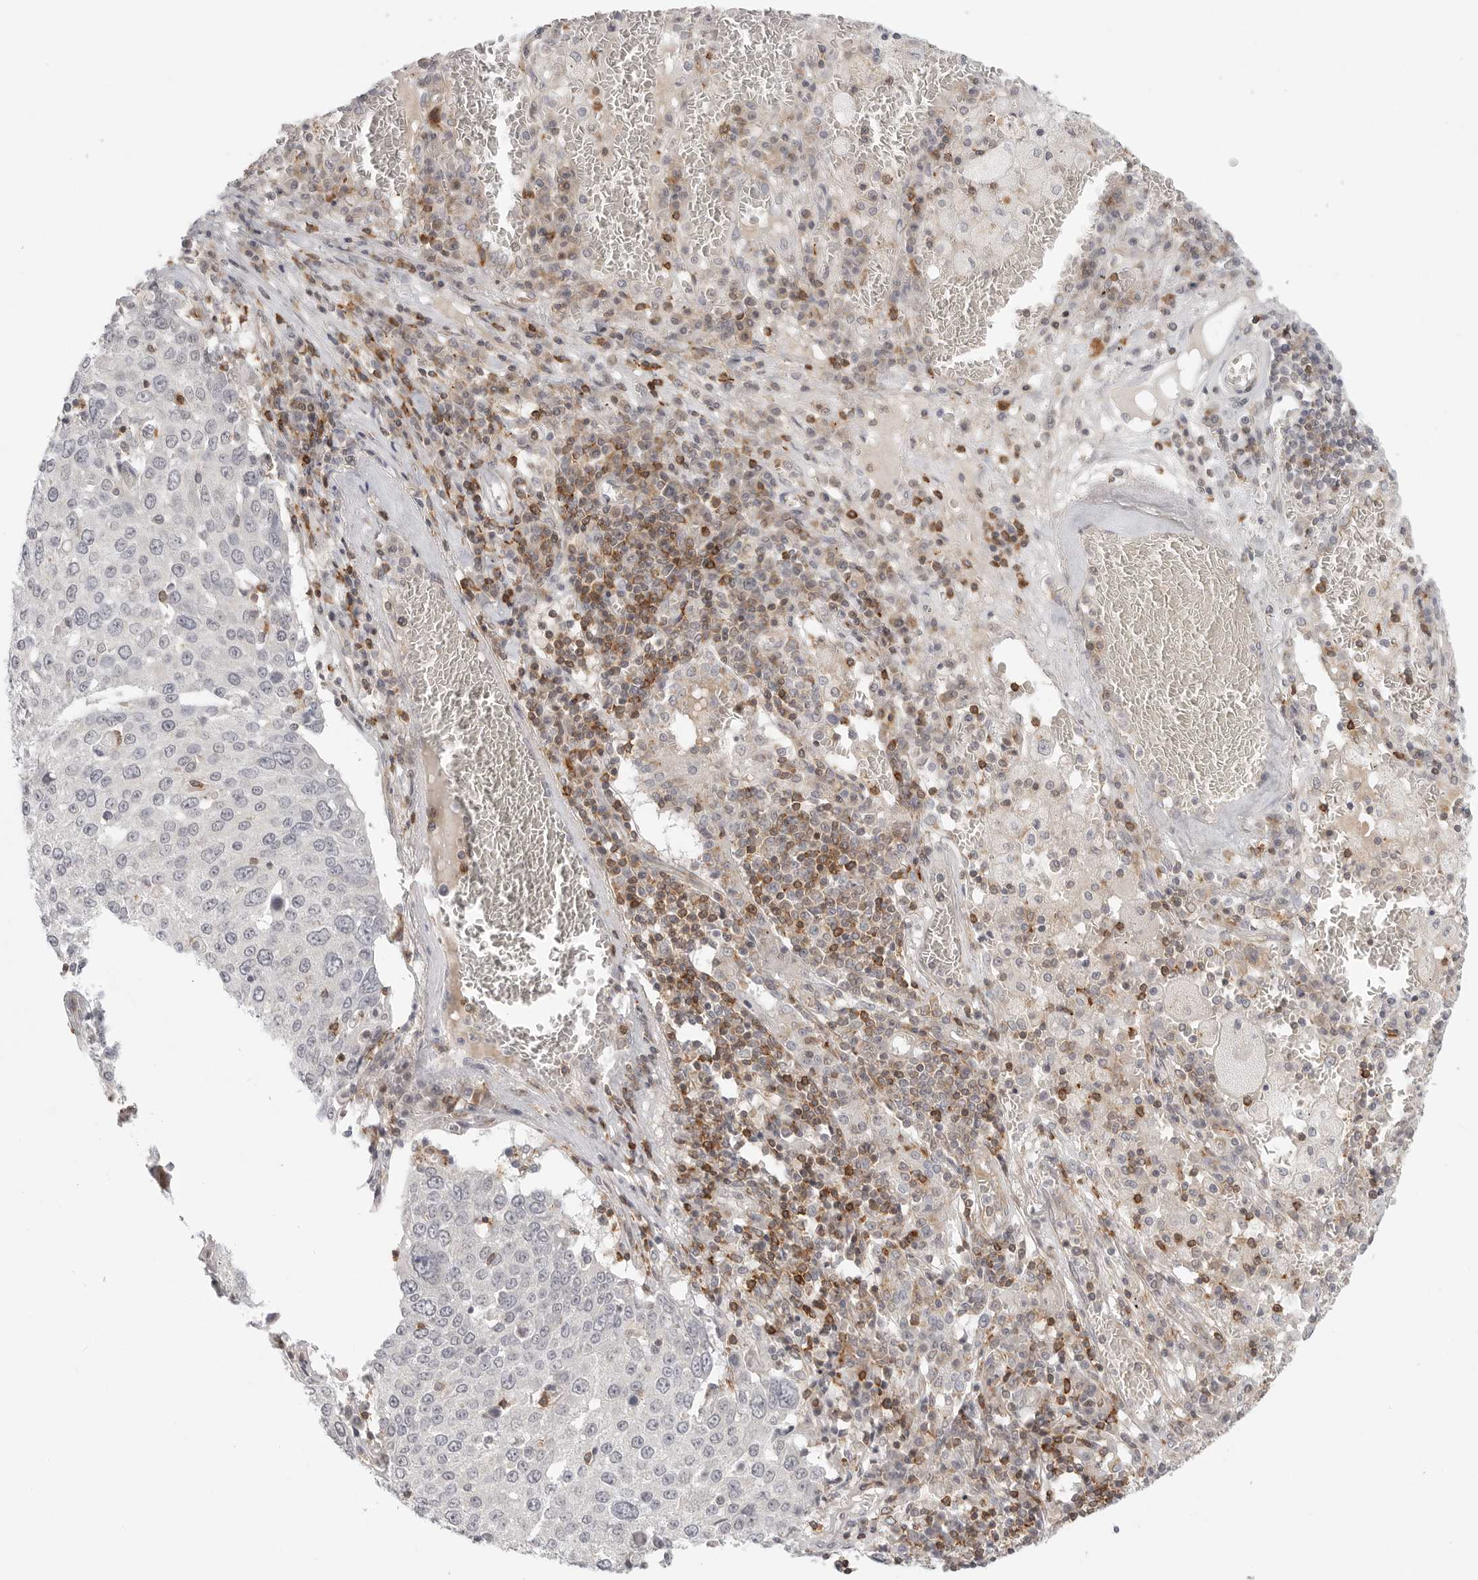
{"staining": {"intensity": "negative", "quantity": "none", "location": "none"}, "tissue": "lung cancer", "cell_type": "Tumor cells", "image_type": "cancer", "snomed": [{"axis": "morphology", "description": "Squamous cell carcinoma, NOS"}, {"axis": "topography", "description": "Lung"}], "caption": "Micrograph shows no protein positivity in tumor cells of lung squamous cell carcinoma tissue.", "gene": "SH3KBP1", "patient": {"sex": "male", "age": 65}}